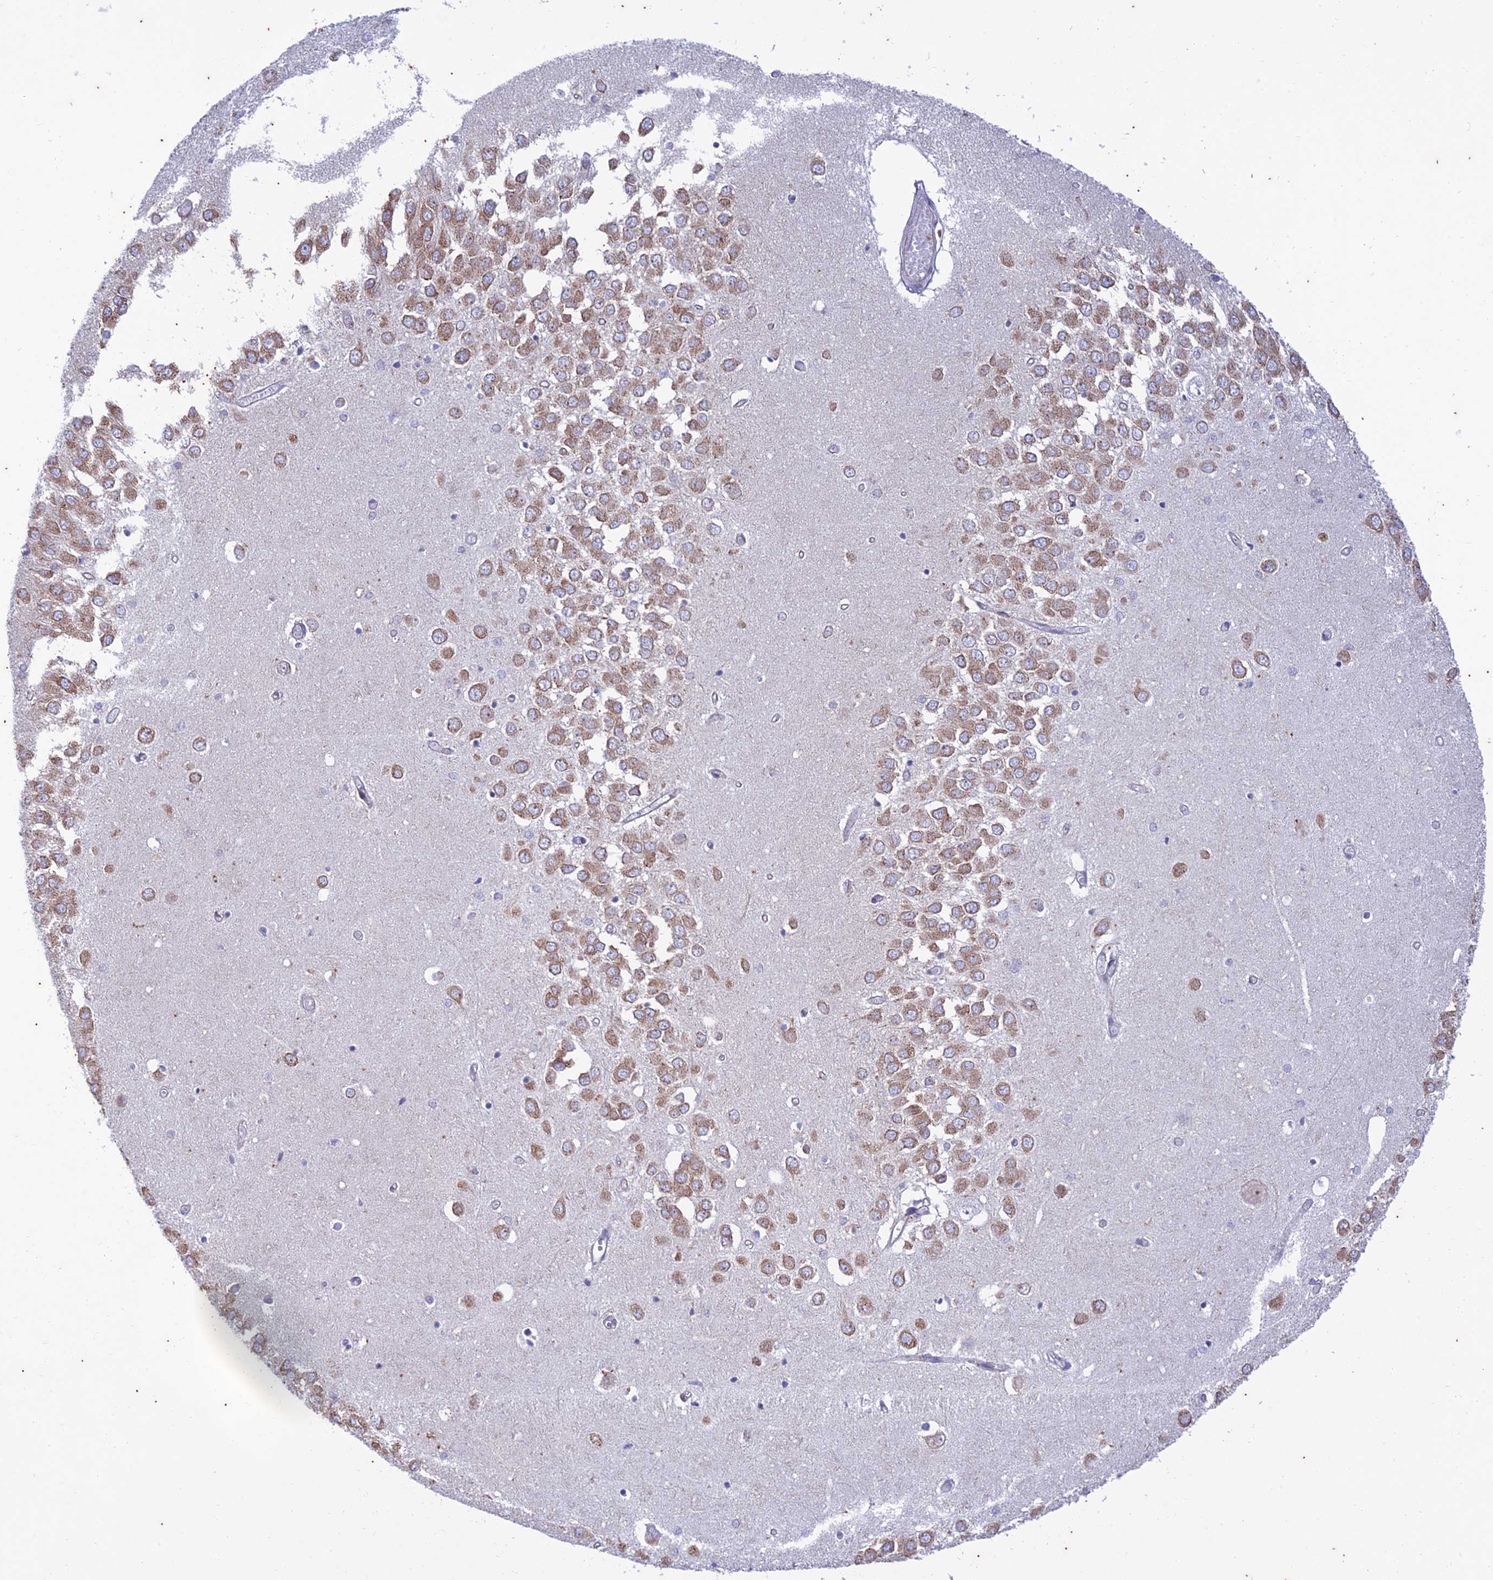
{"staining": {"intensity": "negative", "quantity": "none", "location": "none"}, "tissue": "hippocampus", "cell_type": "Glial cells", "image_type": "normal", "snomed": [{"axis": "morphology", "description": "Normal tissue, NOS"}, {"axis": "topography", "description": "Hippocampus"}], "caption": "Hippocampus was stained to show a protein in brown. There is no significant positivity in glial cells. The staining was performed using DAB to visualize the protein expression in brown, while the nuclei were stained in blue with hematoxylin (Magnification: 20x).", "gene": "PIMREG", "patient": {"sex": "male", "age": 70}}